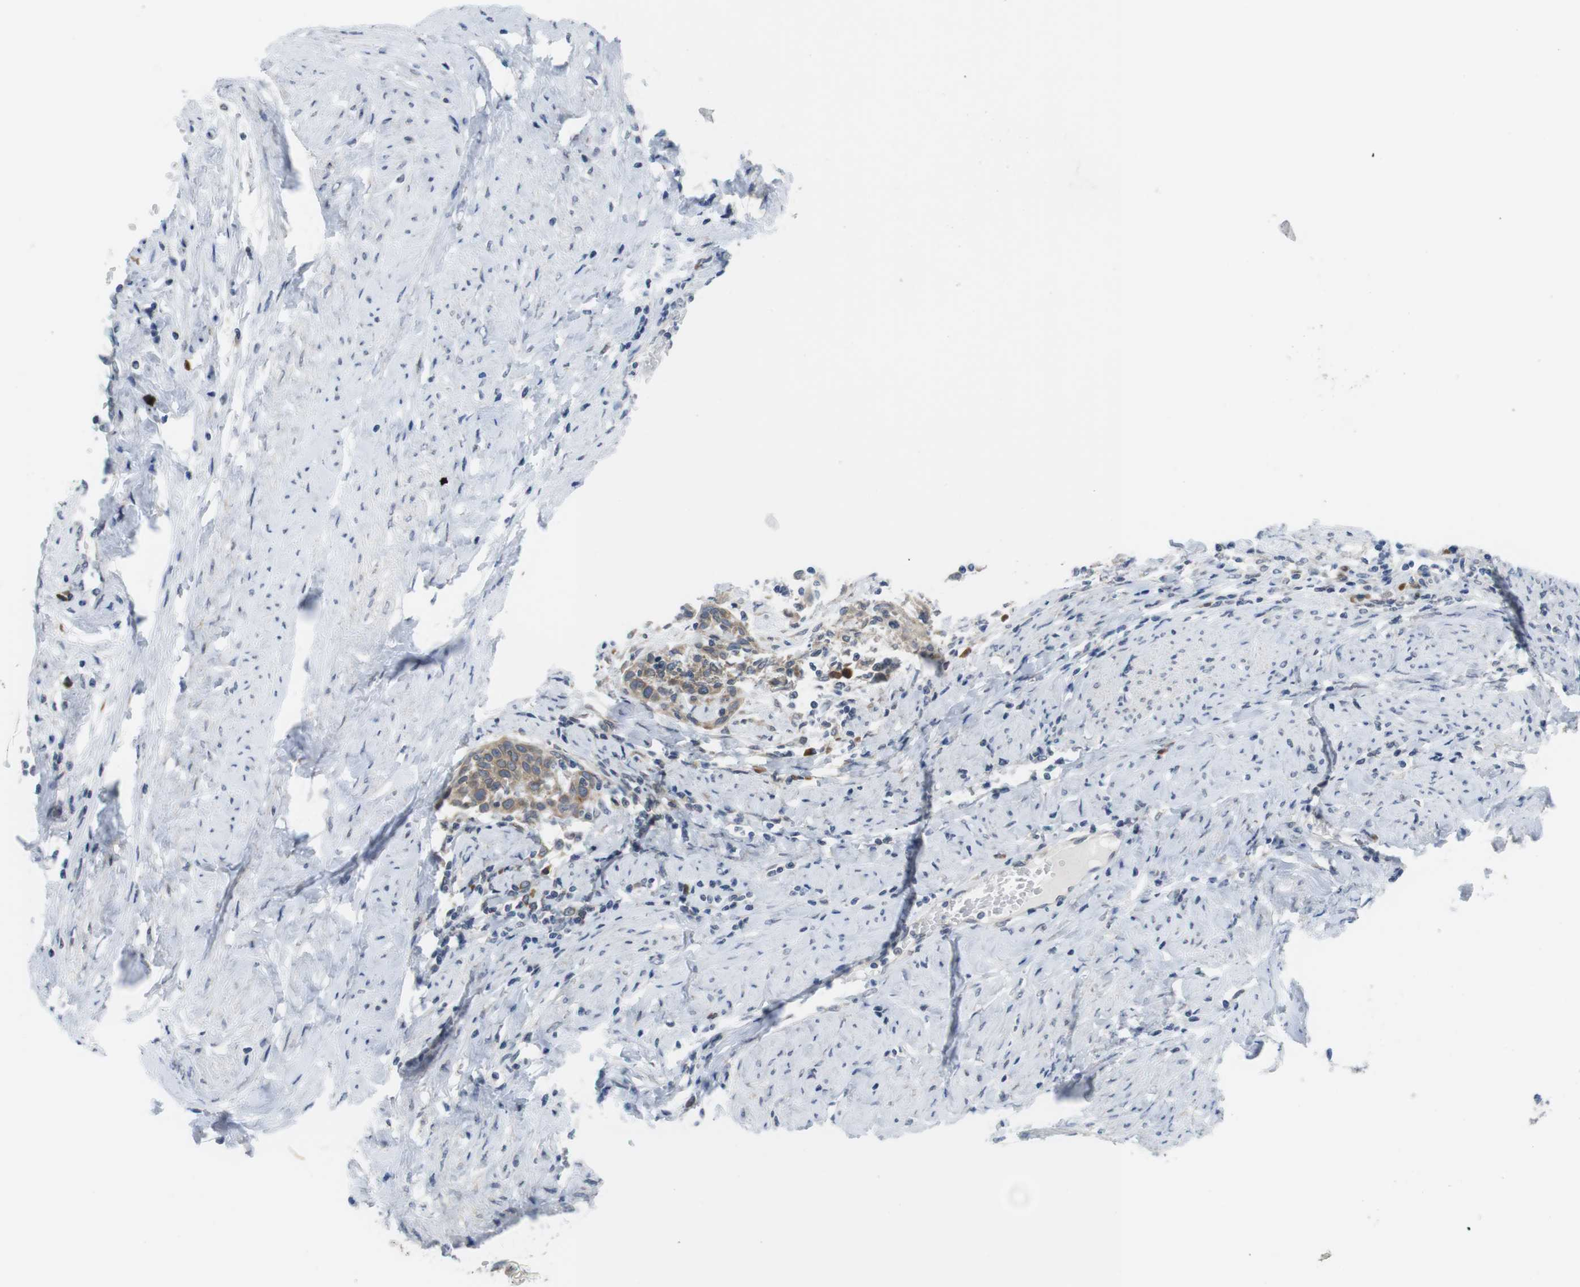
{"staining": {"intensity": "moderate", "quantity": "25%-75%", "location": "cytoplasmic/membranous"}, "tissue": "cervical cancer", "cell_type": "Tumor cells", "image_type": "cancer", "snomed": [{"axis": "morphology", "description": "Squamous cell carcinoma, NOS"}, {"axis": "topography", "description": "Cervix"}], "caption": "This is a histology image of immunohistochemistry (IHC) staining of cervical squamous cell carcinoma, which shows moderate staining in the cytoplasmic/membranous of tumor cells.", "gene": "ERGIC3", "patient": {"sex": "female", "age": 38}}